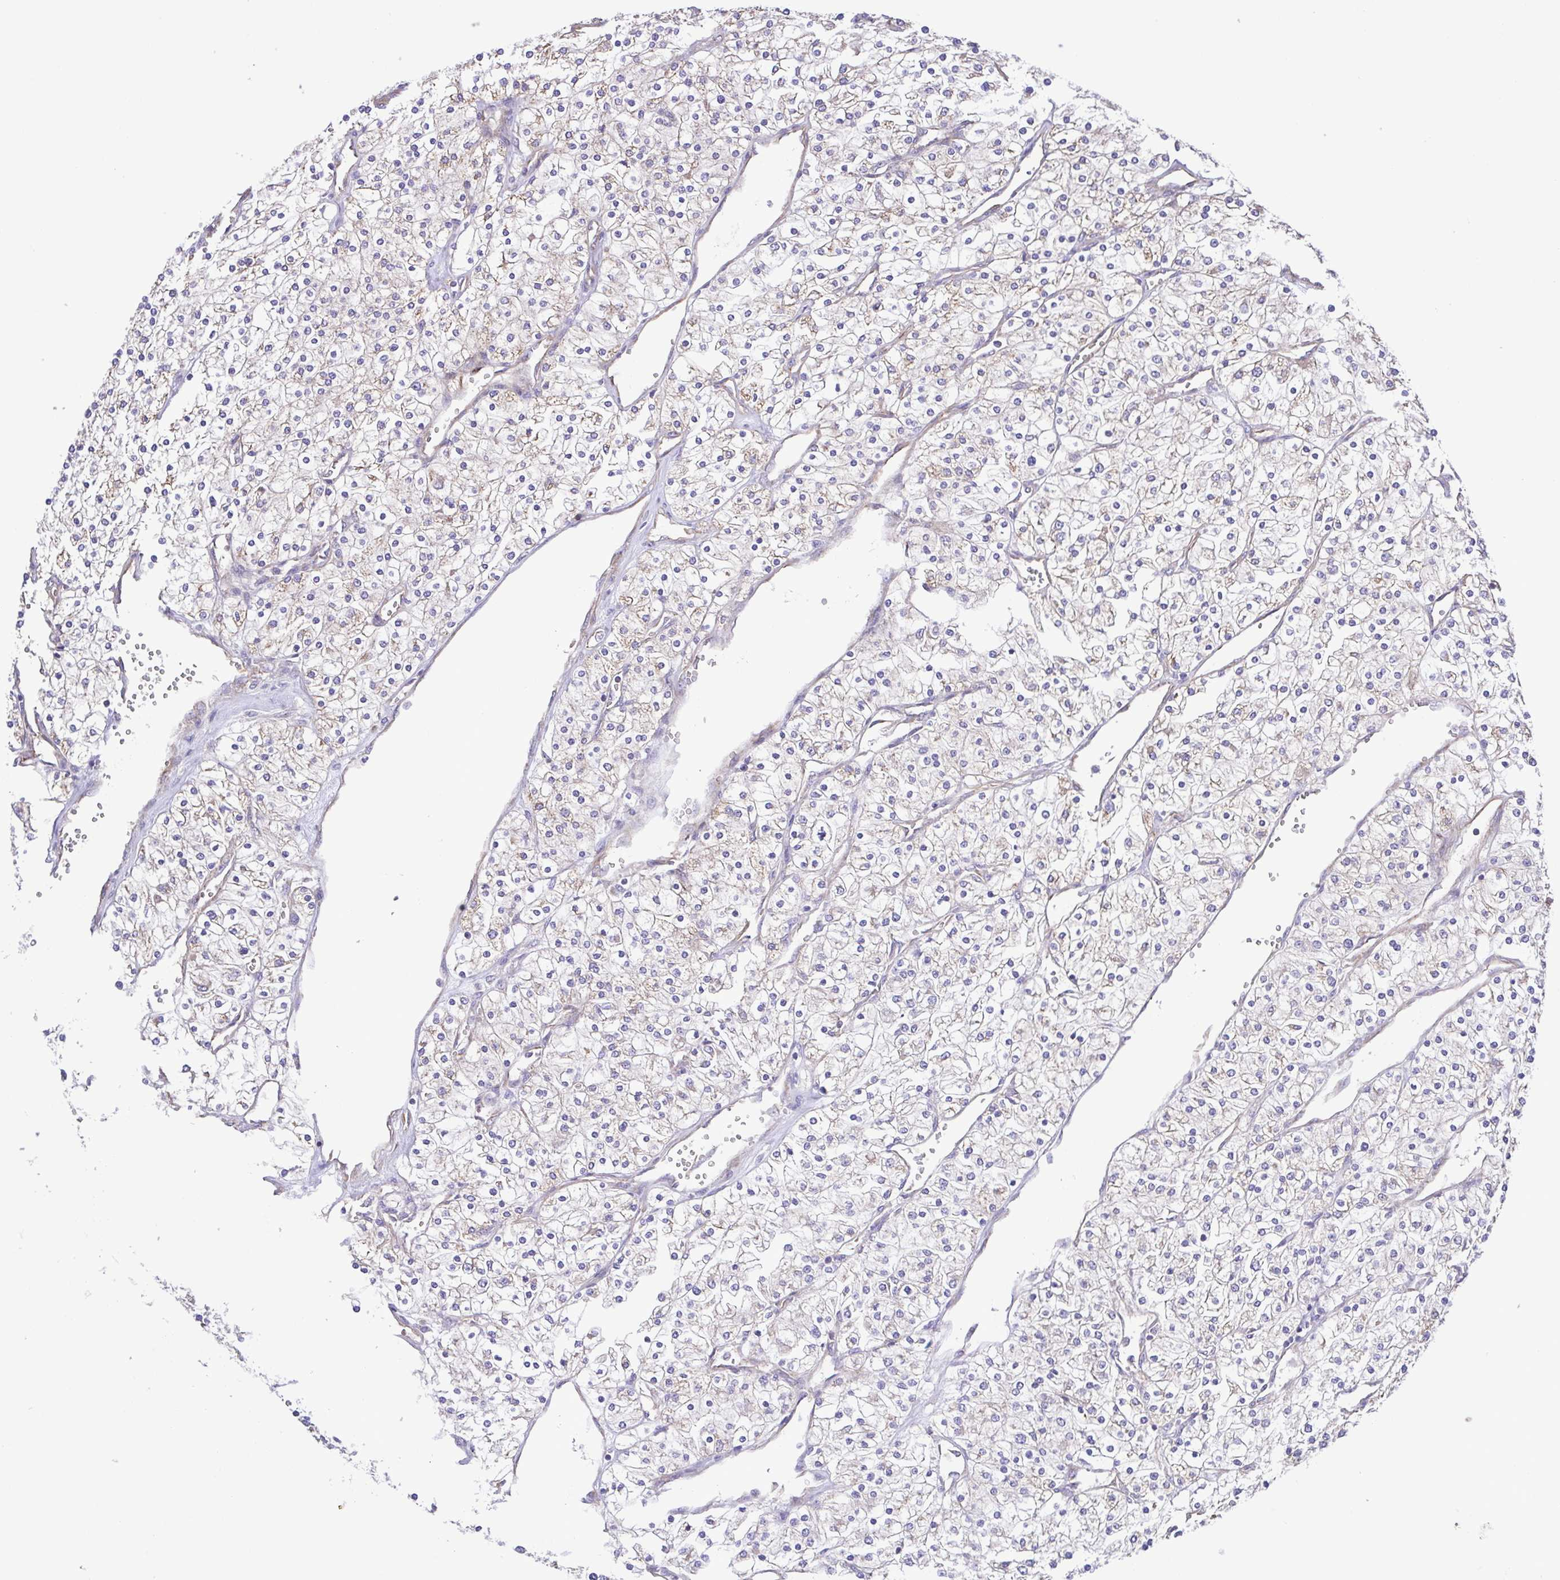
{"staining": {"intensity": "weak", "quantity": "<25%", "location": "cytoplasmic/membranous"}, "tissue": "renal cancer", "cell_type": "Tumor cells", "image_type": "cancer", "snomed": [{"axis": "morphology", "description": "Adenocarcinoma, NOS"}, {"axis": "topography", "description": "Kidney"}], "caption": "DAB immunohistochemical staining of renal adenocarcinoma demonstrates no significant positivity in tumor cells.", "gene": "FLT1", "patient": {"sex": "male", "age": 80}}